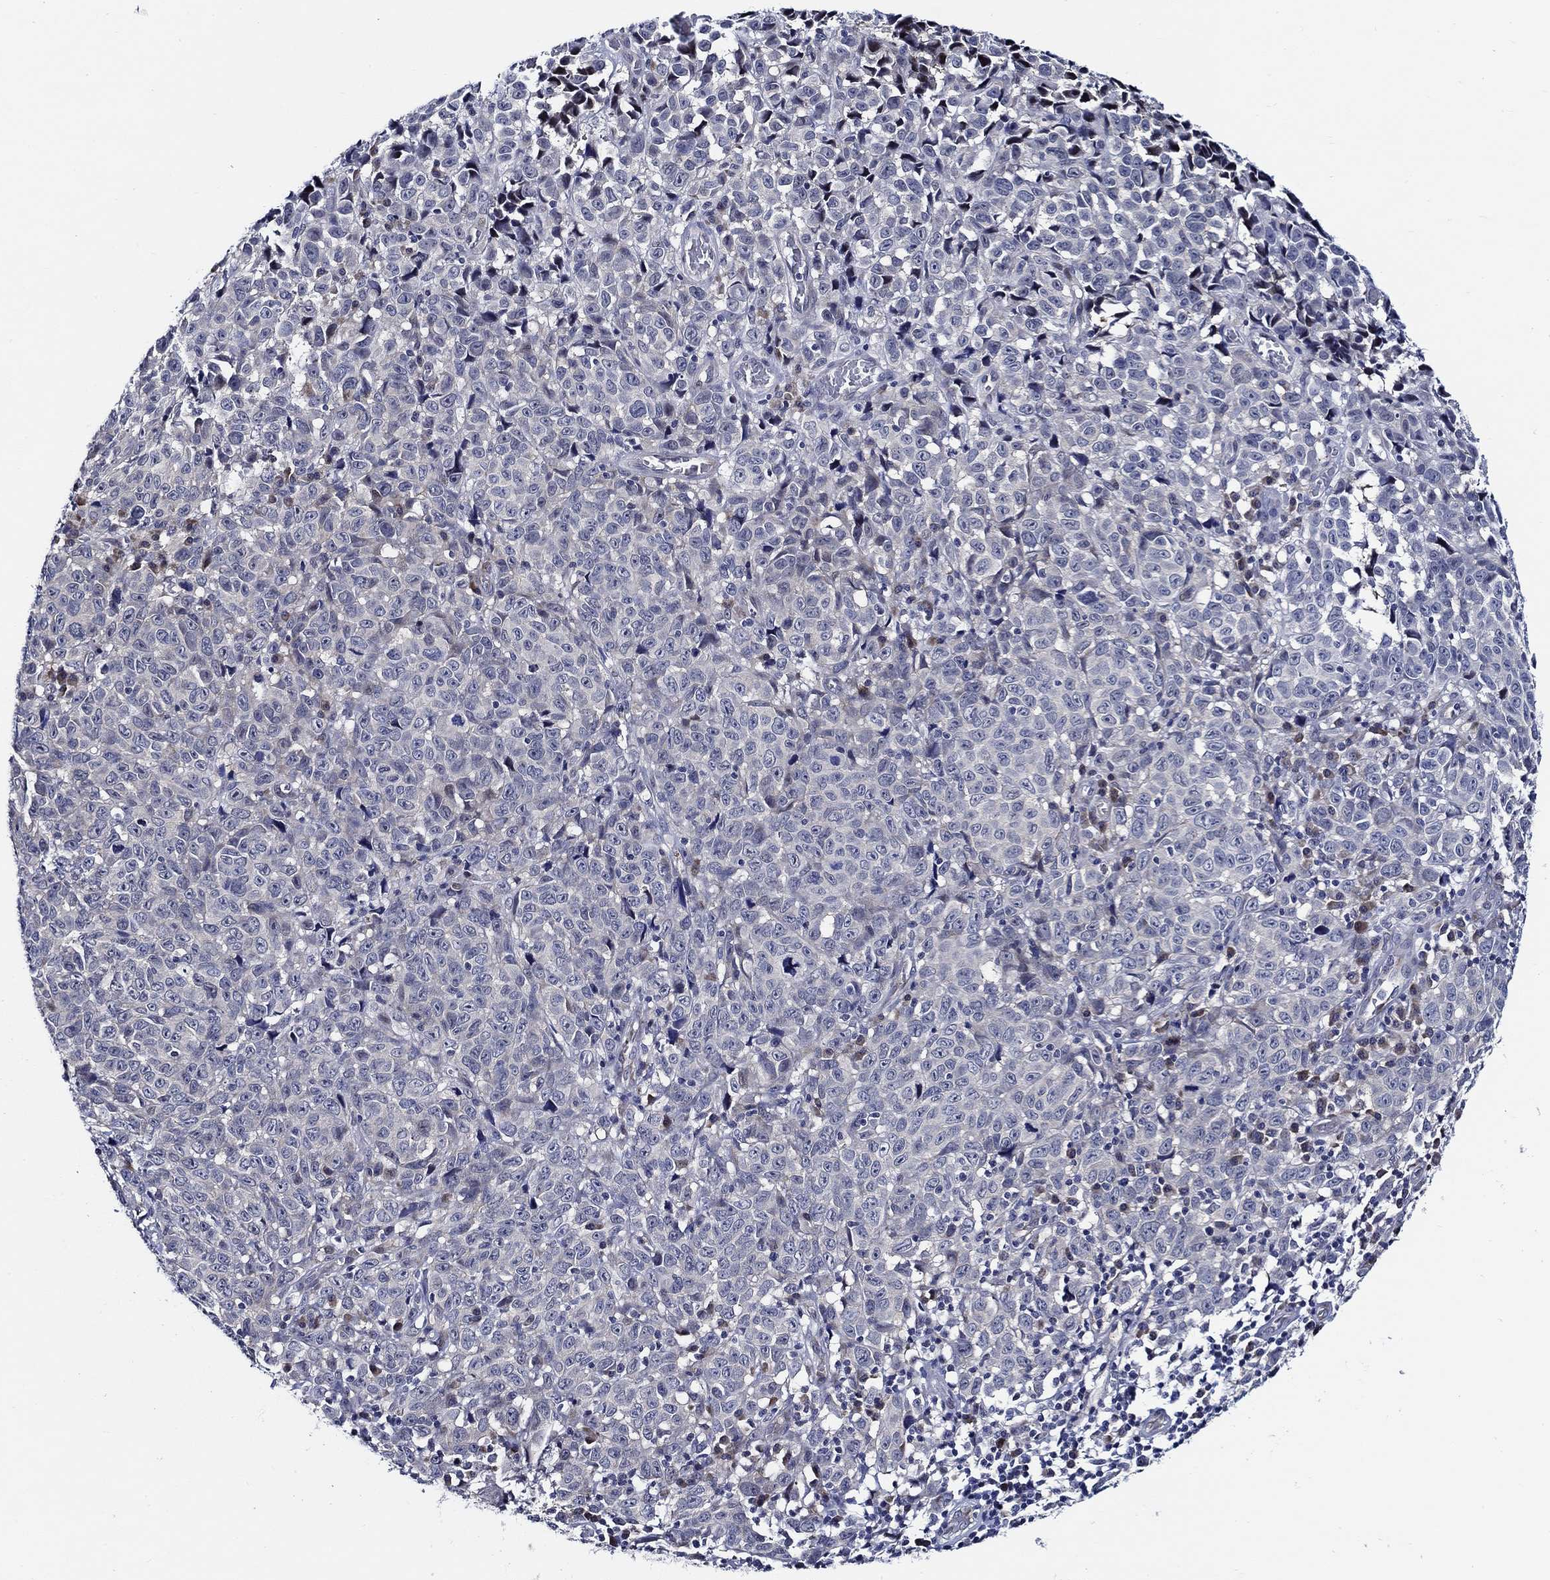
{"staining": {"intensity": "negative", "quantity": "none", "location": "none"}, "tissue": "melanoma", "cell_type": "Tumor cells", "image_type": "cancer", "snomed": [{"axis": "morphology", "description": "Malignant melanoma, NOS"}, {"axis": "topography", "description": "Vulva, labia, clitoris and Bartholin´s gland, NO"}], "caption": "There is no significant staining in tumor cells of malignant melanoma. The staining was performed using DAB to visualize the protein expression in brown, while the nuclei were stained in blue with hematoxylin (Magnification: 20x).", "gene": "C8orf48", "patient": {"sex": "female", "age": 75}}